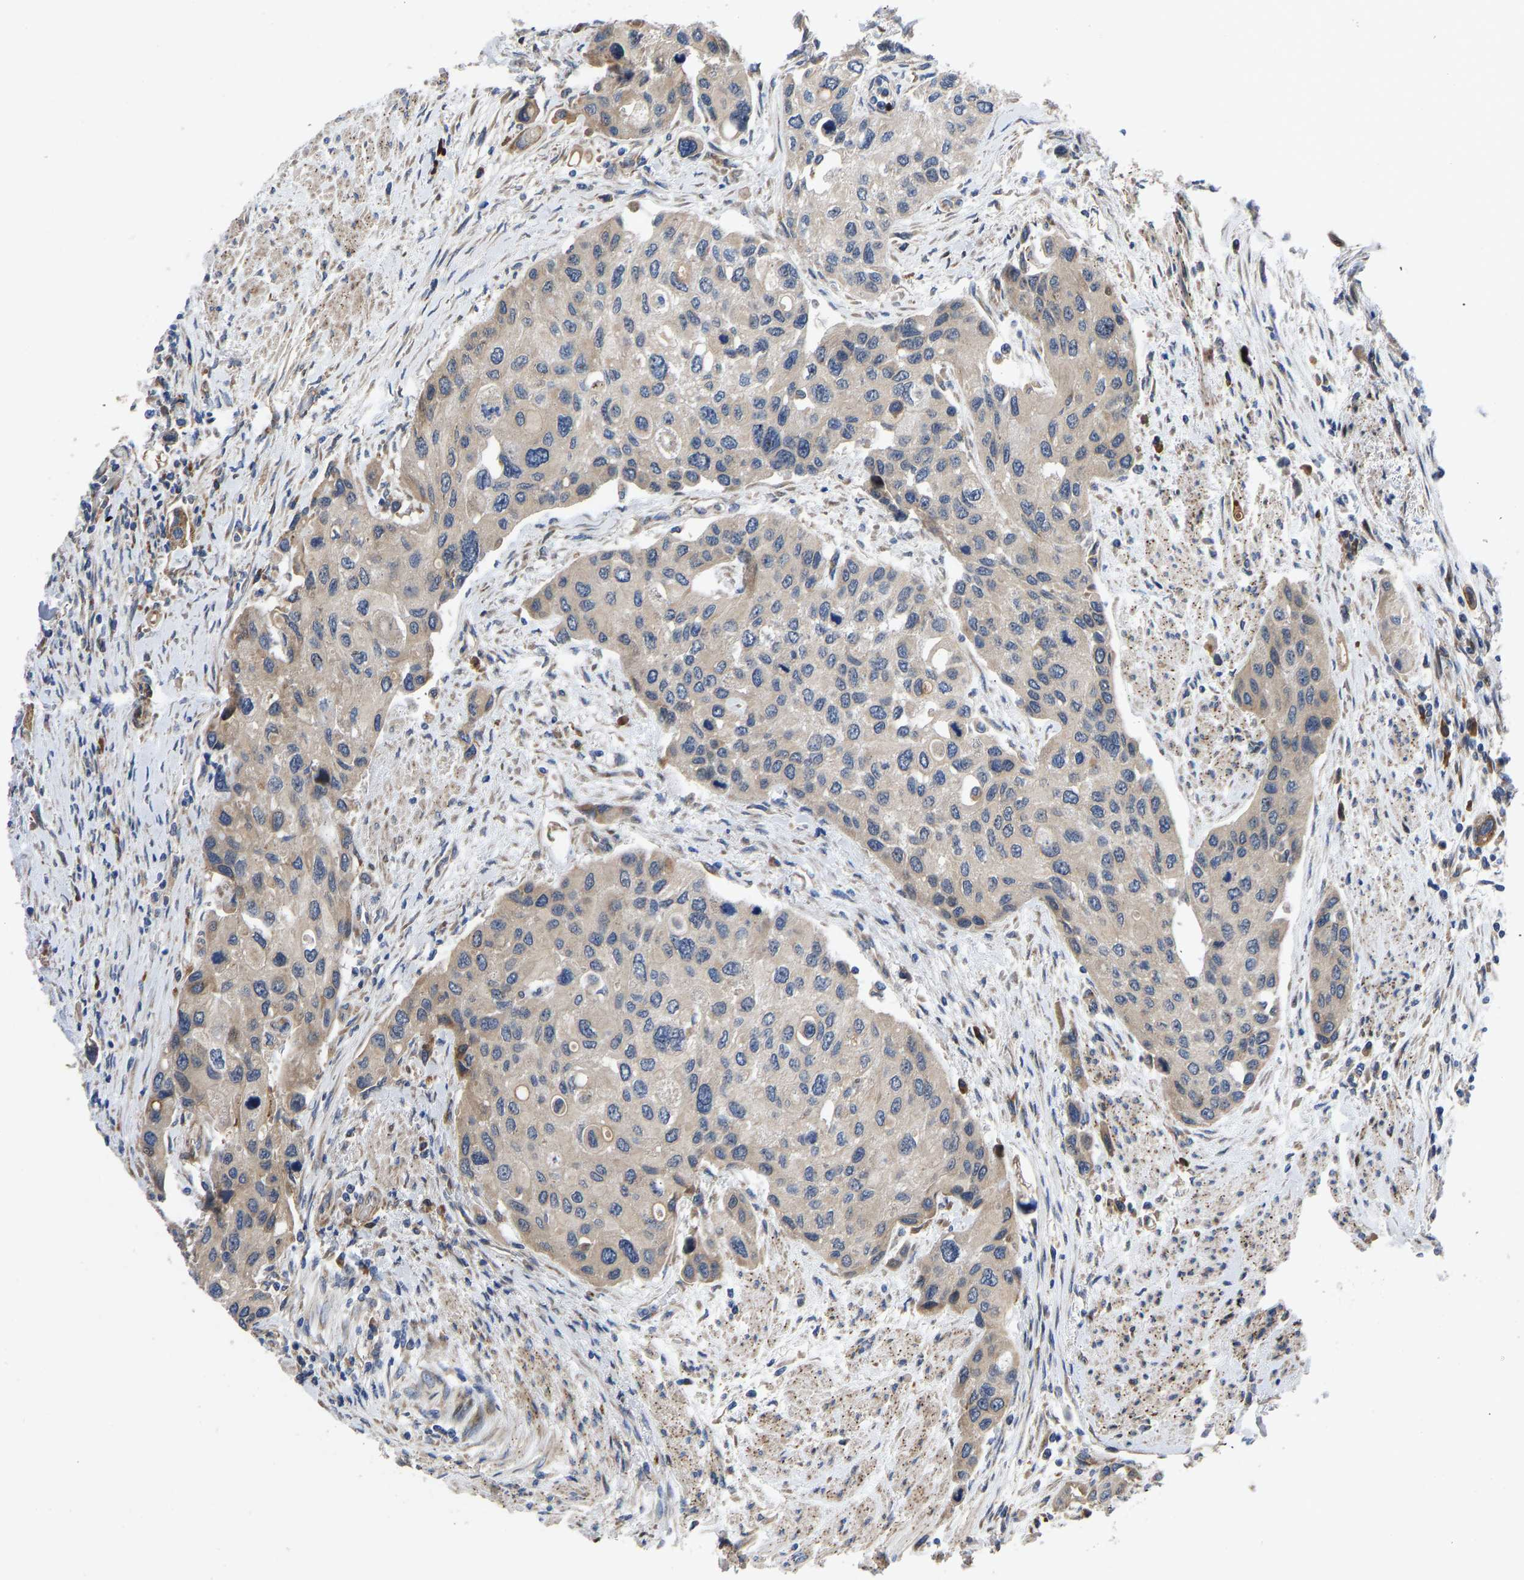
{"staining": {"intensity": "weak", "quantity": "25%-75%", "location": "cytoplasmic/membranous"}, "tissue": "urothelial cancer", "cell_type": "Tumor cells", "image_type": "cancer", "snomed": [{"axis": "morphology", "description": "Urothelial carcinoma, High grade"}, {"axis": "topography", "description": "Urinary bladder"}], "caption": "DAB immunohistochemical staining of human urothelial cancer displays weak cytoplasmic/membranous protein staining in approximately 25%-75% of tumor cells. Immunohistochemistry stains the protein of interest in brown and the nuclei are stained blue.", "gene": "TMEM38B", "patient": {"sex": "female", "age": 56}}